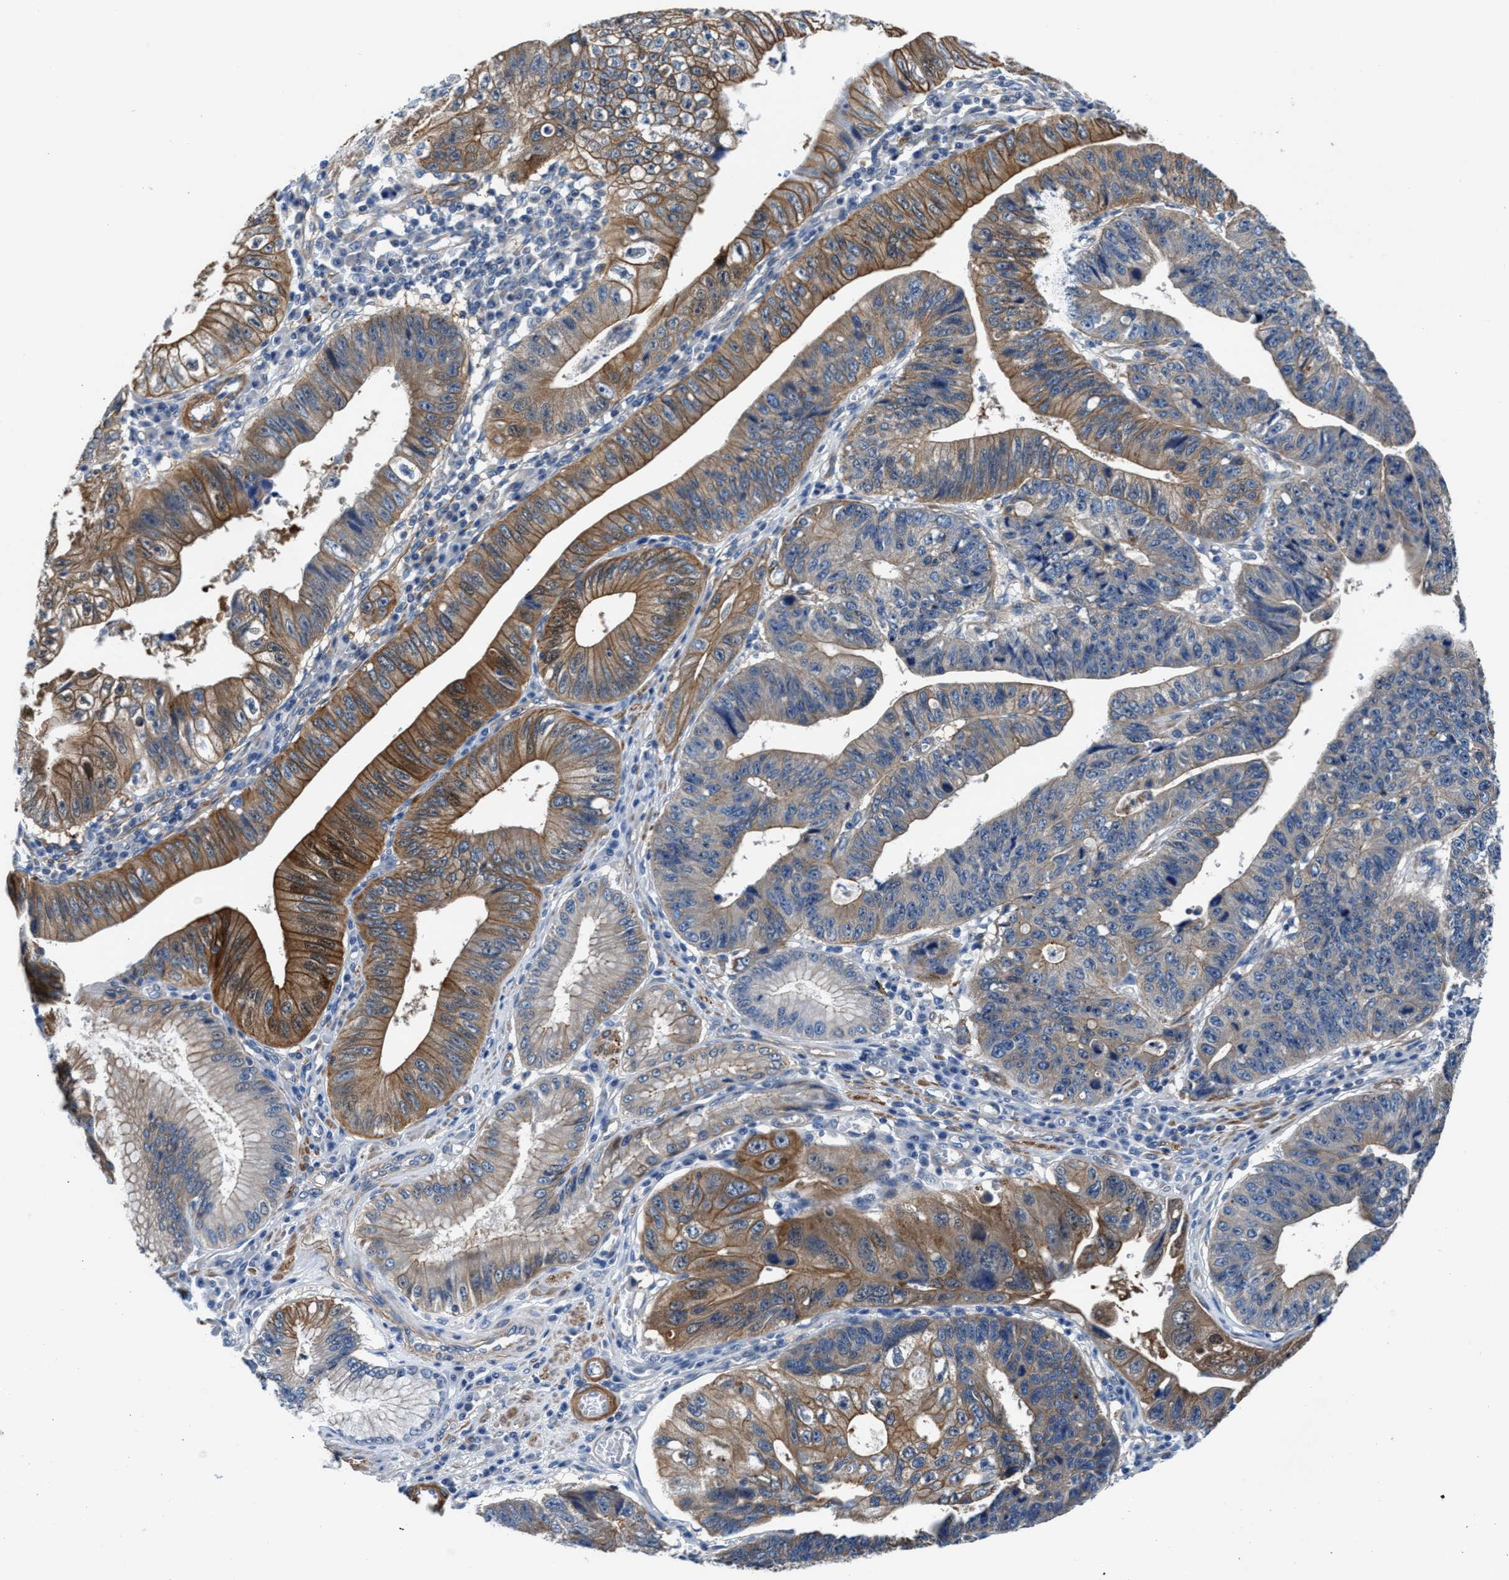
{"staining": {"intensity": "moderate", "quantity": "25%-75%", "location": "cytoplasmic/membranous"}, "tissue": "stomach cancer", "cell_type": "Tumor cells", "image_type": "cancer", "snomed": [{"axis": "morphology", "description": "Adenocarcinoma, NOS"}, {"axis": "topography", "description": "Stomach"}], "caption": "Human adenocarcinoma (stomach) stained with a brown dye shows moderate cytoplasmic/membranous positive staining in about 25%-75% of tumor cells.", "gene": "PARG", "patient": {"sex": "male", "age": 59}}